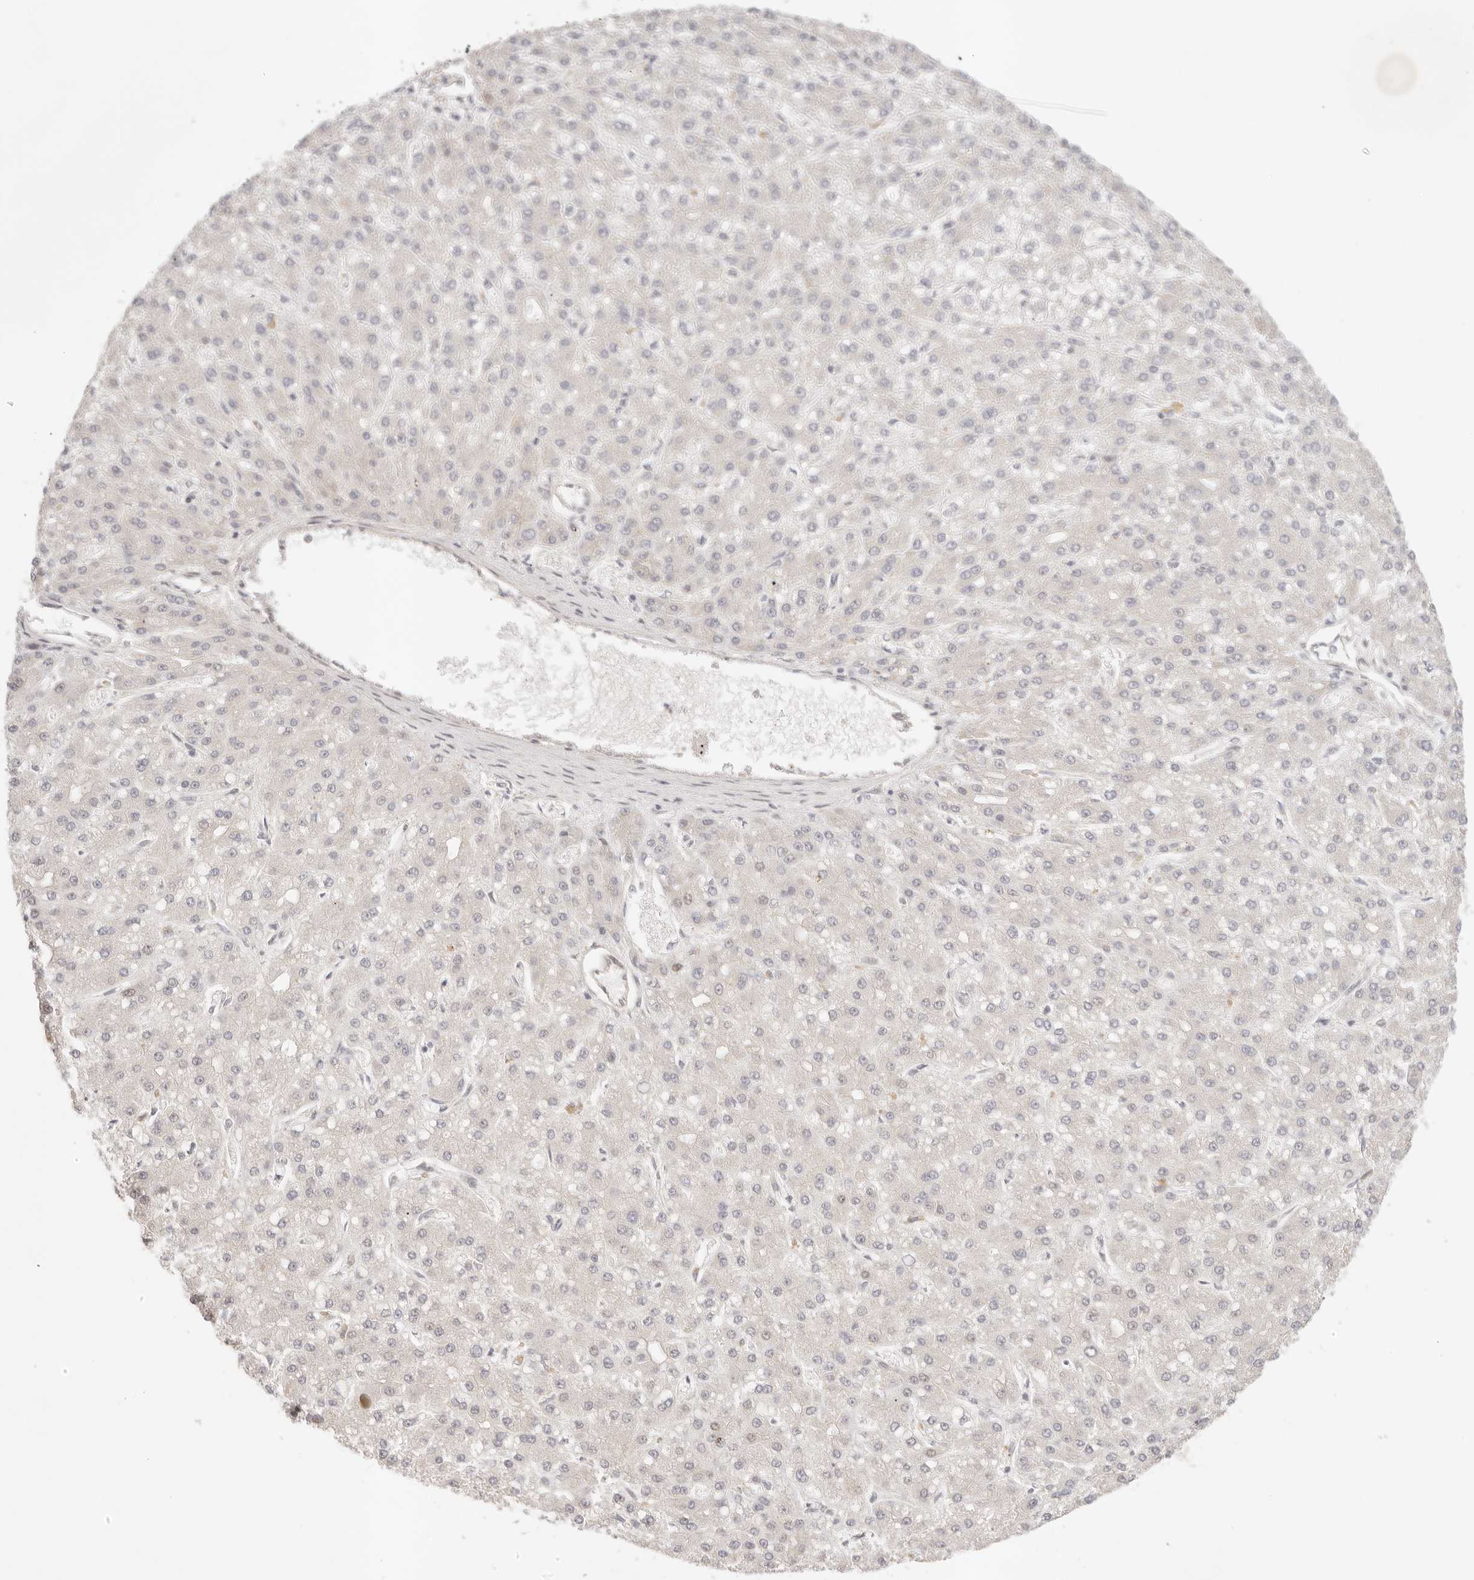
{"staining": {"intensity": "weak", "quantity": "<25%", "location": "nuclear"}, "tissue": "liver cancer", "cell_type": "Tumor cells", "image_type": "cancer", "snomed": [{"axis": "morphology", "description": "Carcinoma, Hepatocellular, NOS"}, {"axis": "topography", "description": "Liver"}], "caption": "IHC image of neoplastic tissue: liver cancer stained with DAB shows no significant protein expression in tumor cells.", "gene": "HOXC5", "patient": {"sex": "male", "age": 67}}